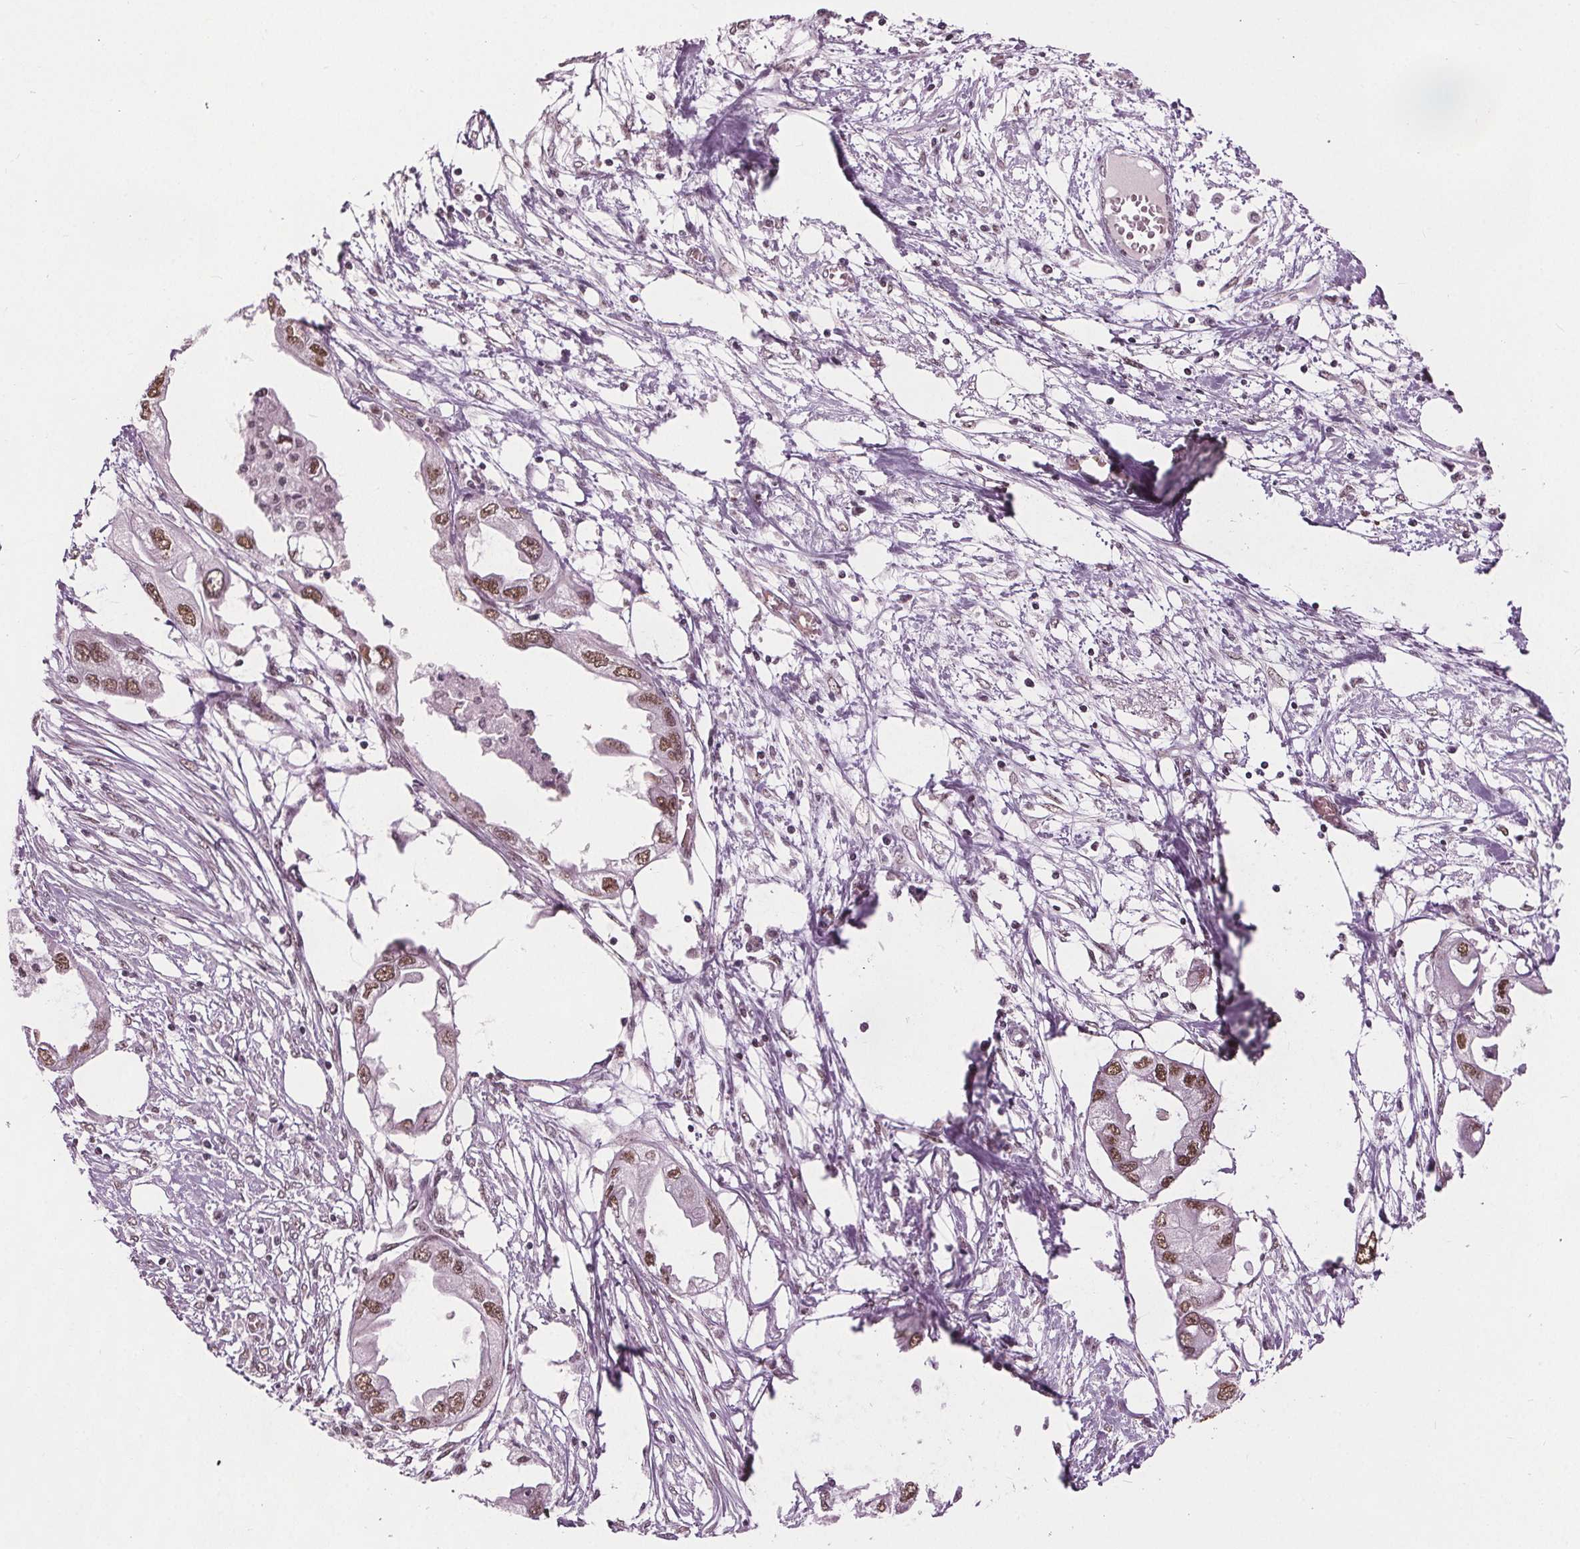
{"staining": {"intensity": "moderate", "quantity": ">75%", "location": "nuclear"}, "tissue": "endometrial cancer", "cell_type": "Tumor cells", "image_type": "cancer", "snomed": [{"axis": "morphology", "description": "Adenocarcinoma, NOS"}, {"axis": "morphology", "description": "Adenocarcinoma, metastatic, NOS"}, {"axis": "topography", "description": "Adipose tissue"}, {"axis": "topography", "description": "Endometrium"}], "caption": "The immunohistochemical stain labels moderate nuclear staining in tumor cells of endometrial adenocarcinoma tissue.", "gene": "IWS1", "patient": {"sex": "female", "age": 67}}